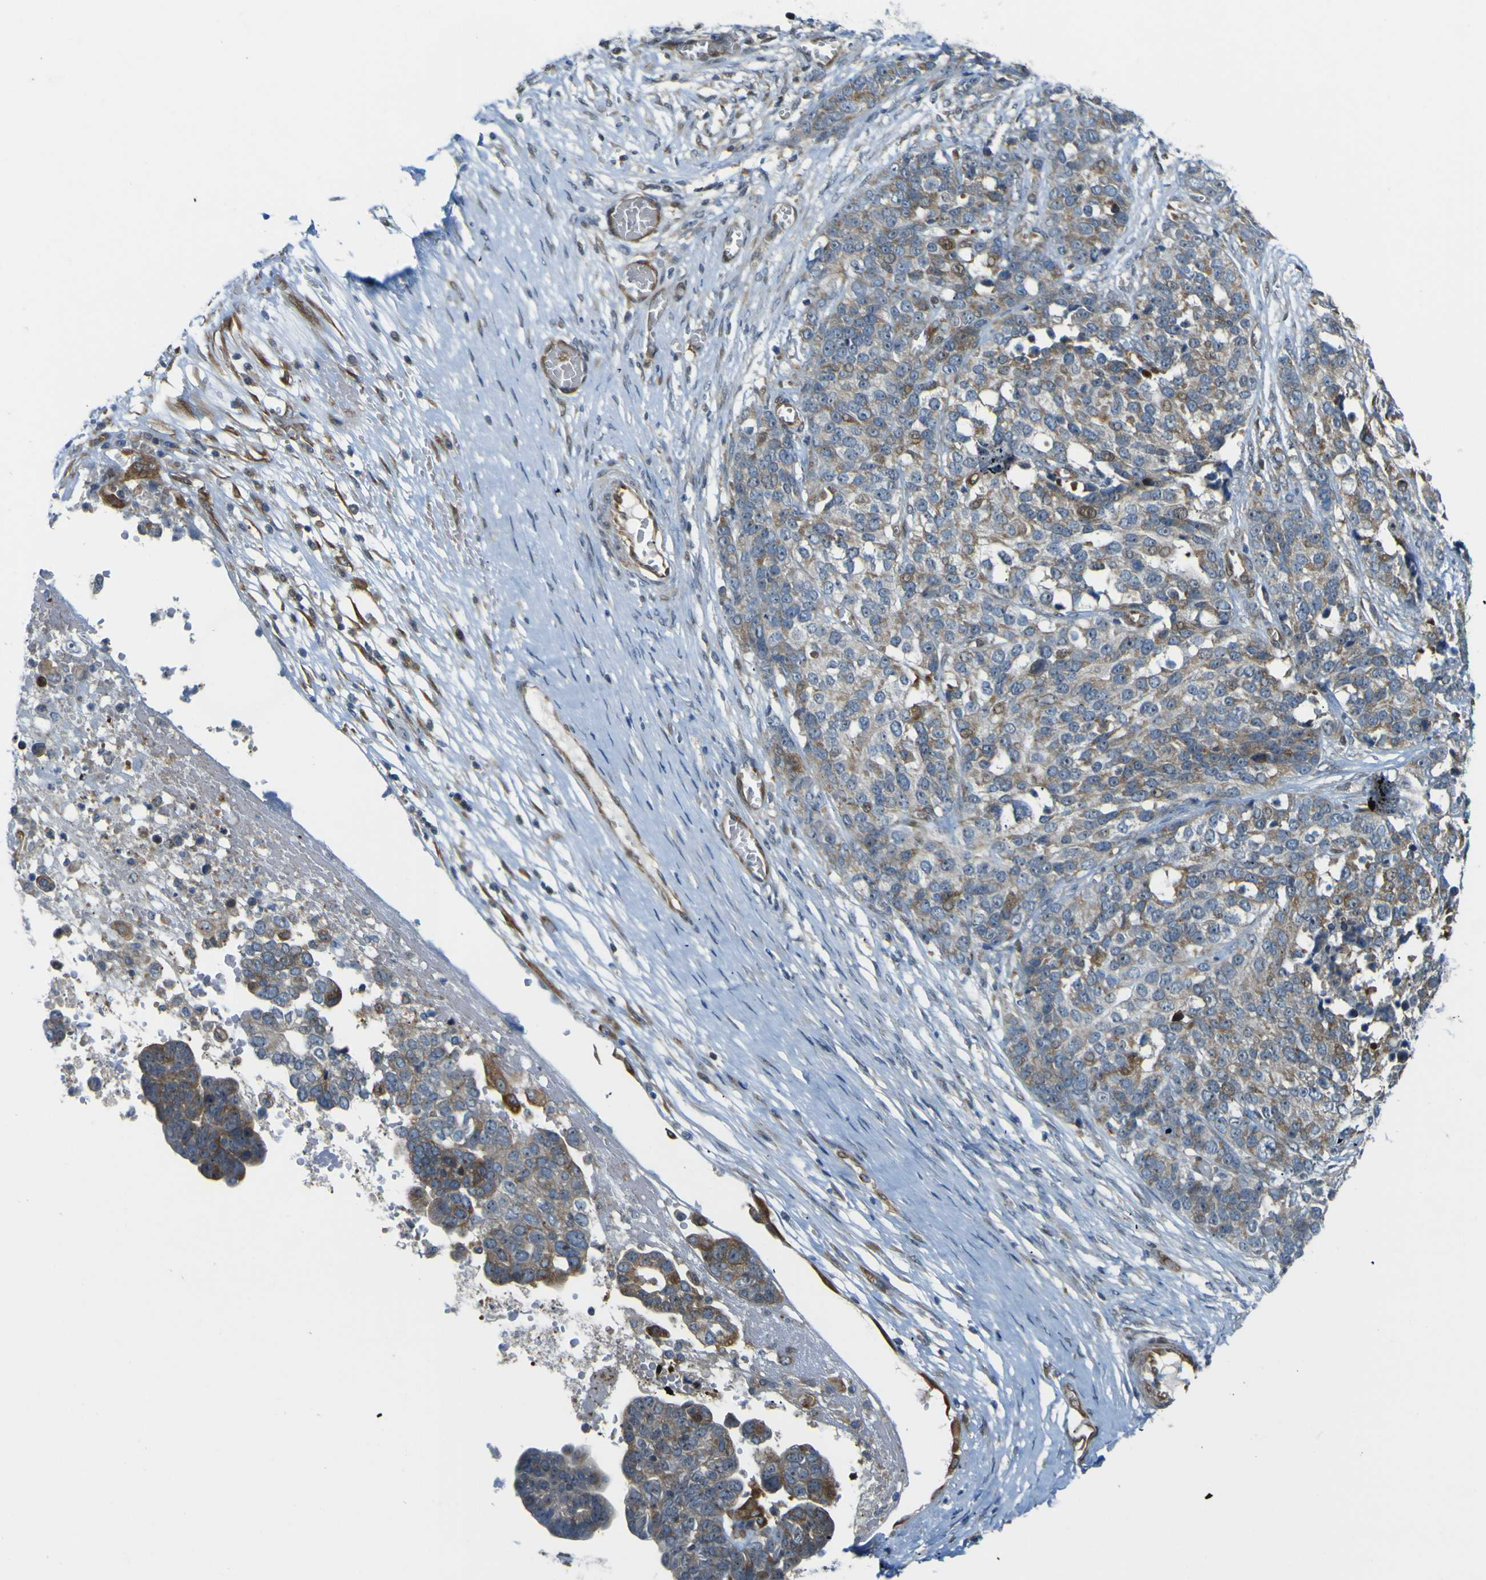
{"staining": {"intensity": "moderate", "quantity": ">75%", "location": "cytoplasmic/membranous,nuclear"}, "tissue": "ovarian cancer", "cell_type": "Tumor cells", "image_type": "cancer", "snomed": [{"axis": "morphology", "description": "Cystadenocarcinoma, serous, NOS"}, {"axis": "topography", "description": "Ovary"}], "caption": "IHC photomicrograph of neoplastic tissue: human ovarian cancer stained using immunohistochemistry (IHC) demonstrates medium levels of moderate protein expression localized specifically in the cytoplasmic/membranous and nuclear of tumor cells, appearing as a cytoplasmic/membranous and nuclear brown color.", "gene": "KDM7A", "patient": {"sex": "female", "age": 44}}